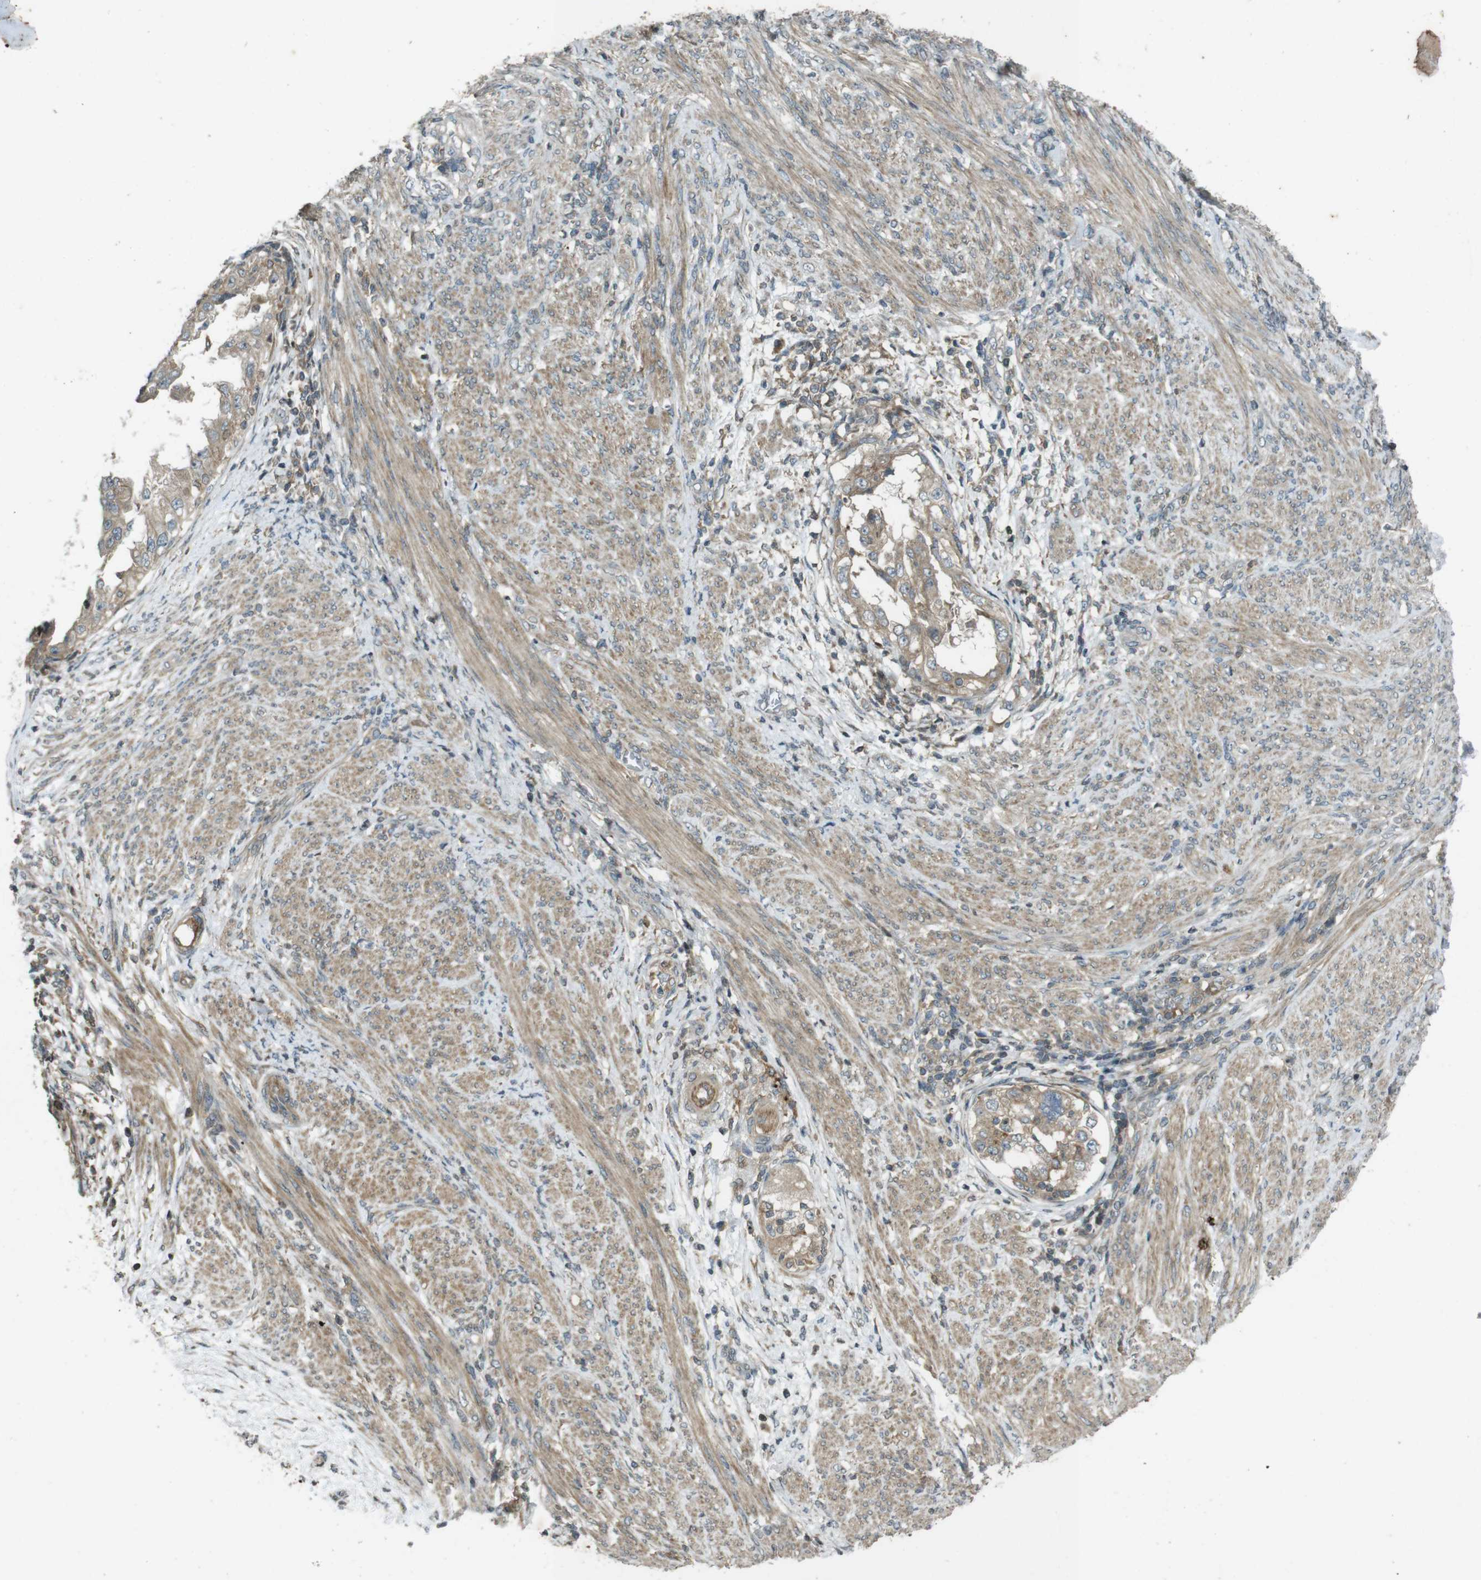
{"staining": {"intensity": "weak", "quantity": ">75%", "location": "cytoplasmic/membranous"}, "tissue": "endometrial cancer", "cell_type": "Tumor cells", "image_type": "cancer", "snomed": [{"axis": "morphology", "description": "Adenocarcinoma, NOS"}, {"axis": "topography", "description": "Endometrium"}], "caption": "A low amount of weak cytoplasmic/membranous staining is seen in about >75% of tumor cells in endometrial cancer tissue. Nuclei are stained in blue.", "gene": "ZYX", "patient": {"sex": "female", "age": 85}}